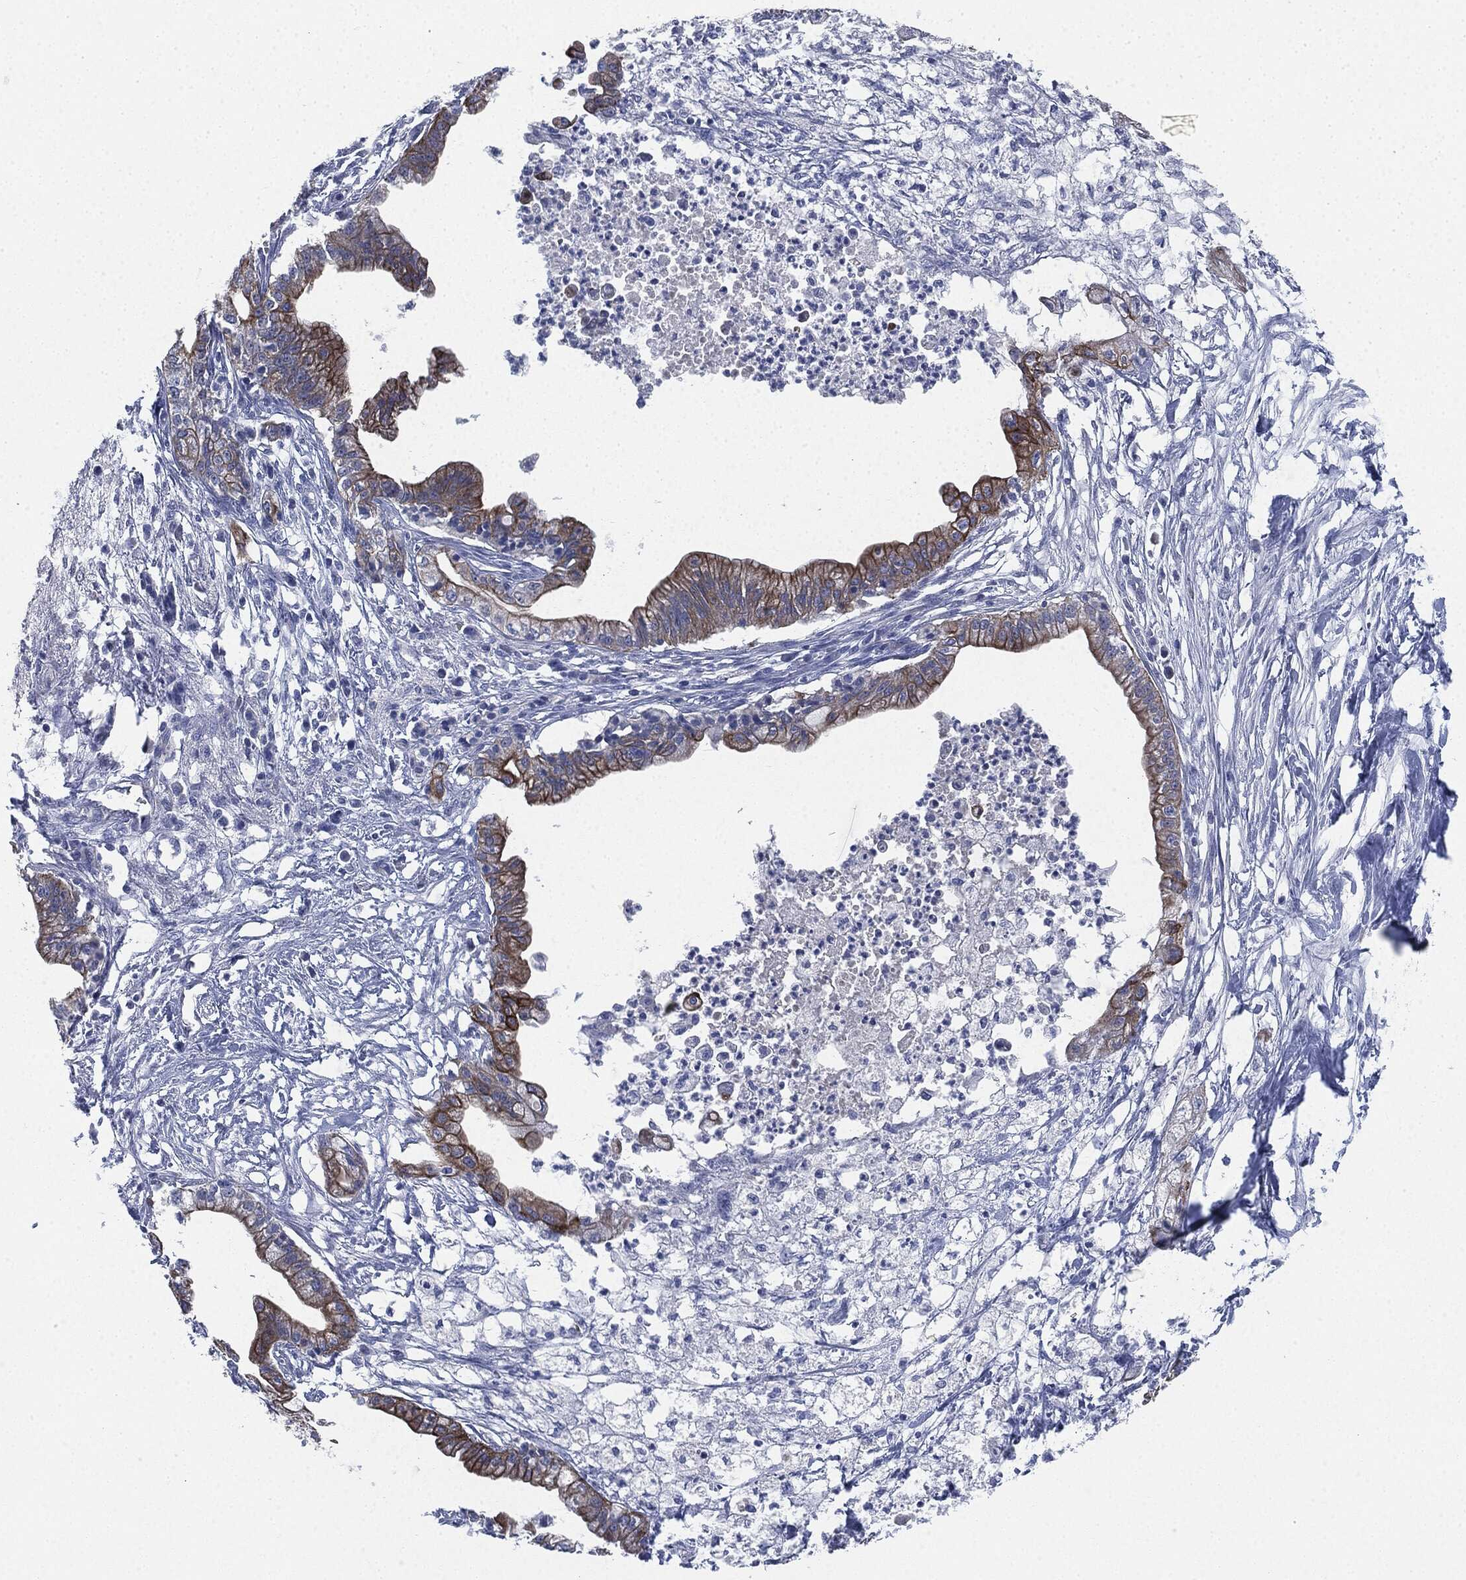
{"staining": {"intensity": "moderate", "quantity": "25%-75%", "location": "cytoplasmic/membranous"}, "tissue": "pancreatic cancer", "cell_type": "Tumor cells", "image_type": "cancer", "snomed": [{"axis": "morphology", "description": "Normal tissue, NOS"}, {"axis": "morphology", "description": "Adenocarcinoma, NOS"}, {"axis": "topography", "description": "Pancreas"}], "caption": "The photomicrograph displays a brown stain indicating the presence of a protein in the cytoplasmic/membranous of tumor cells in pancreatic cancer.", "gene": "SHROOM2", "patient": {"sex": "female", "age": 58}}